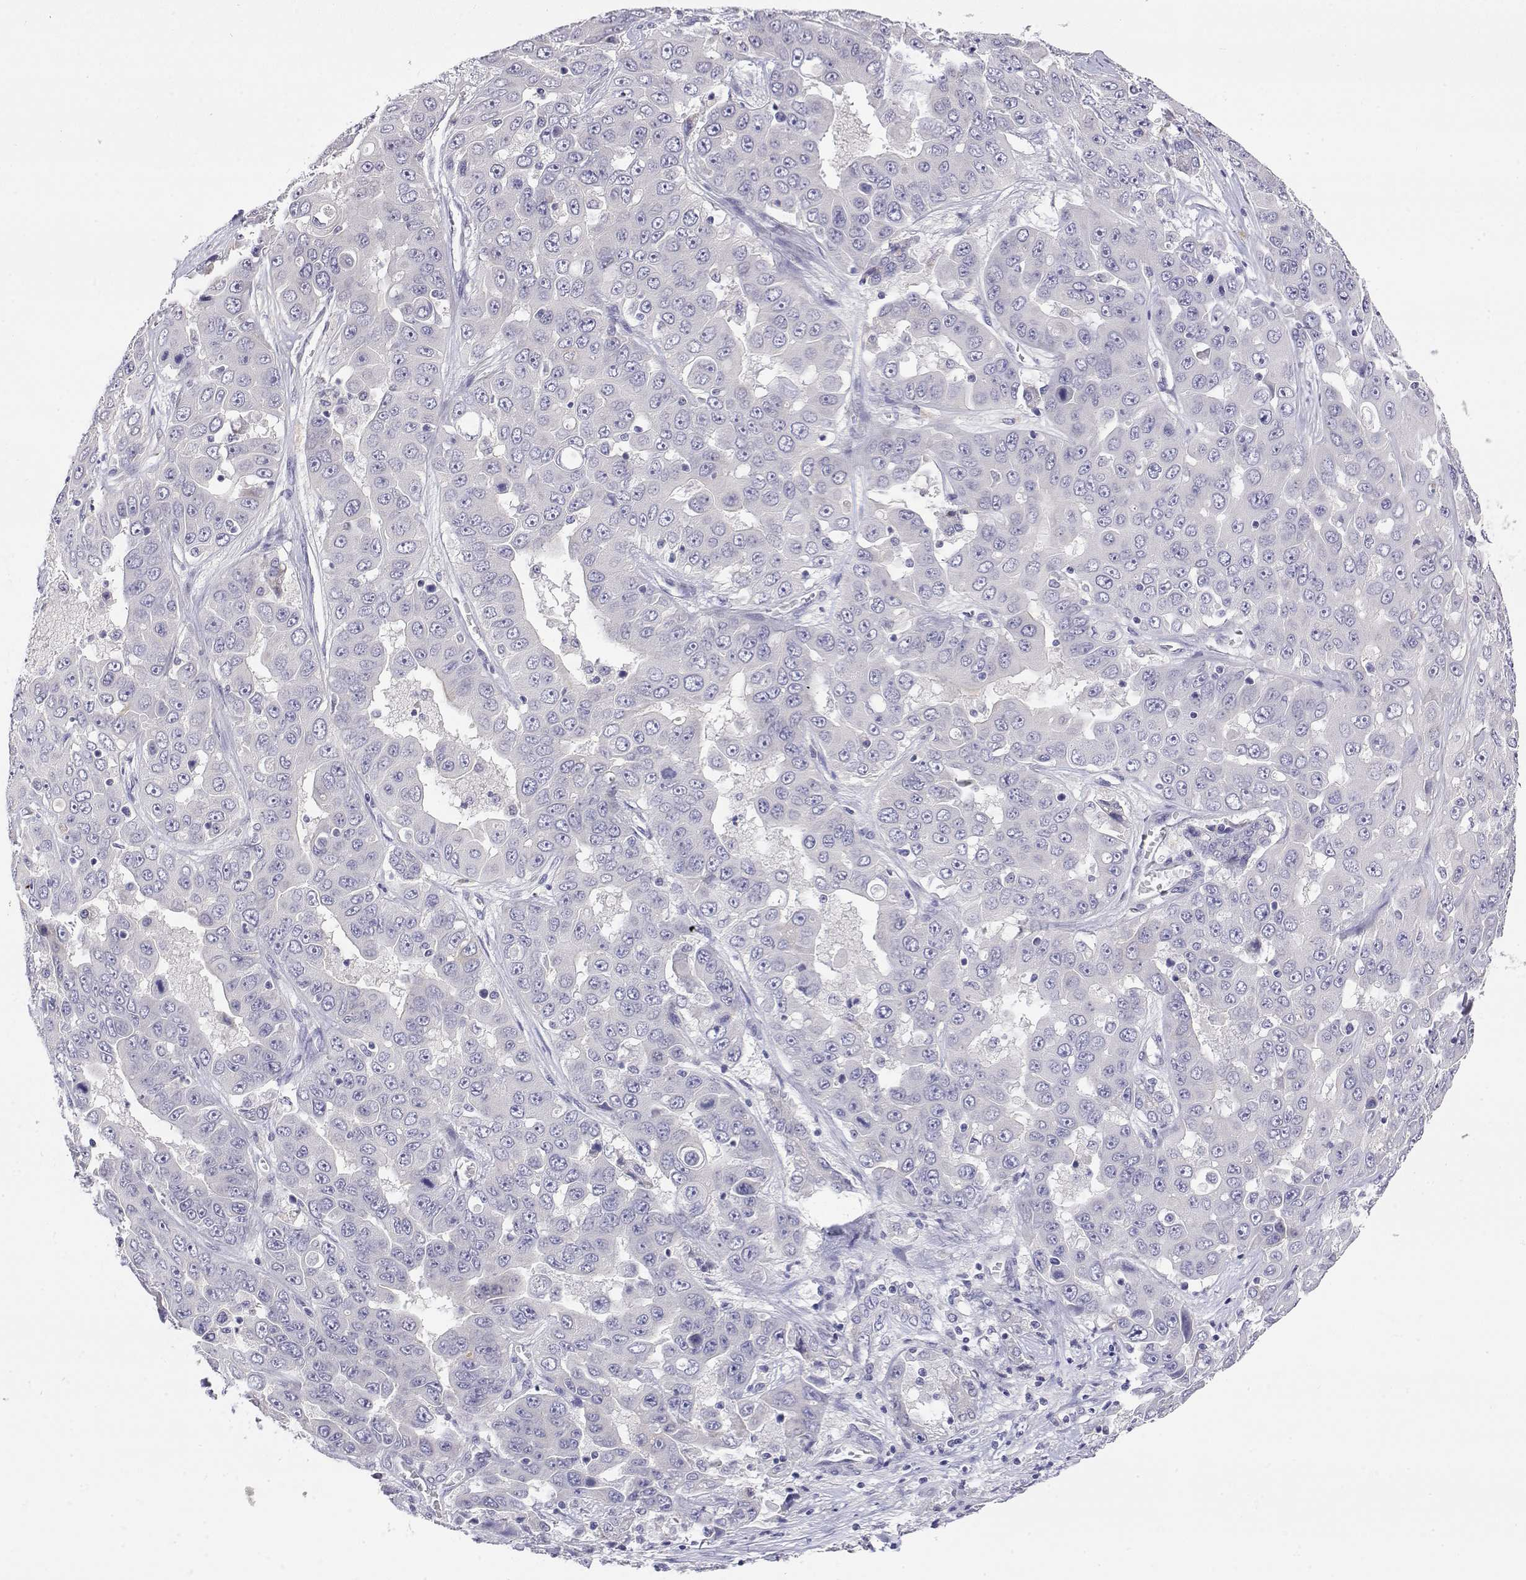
{"staining": {"intensity": "negative", "quantity": "none", "location": "none"}, "tissue": "liver cancer", "cell_type": "Tumor cells", "image_type": "cancer", "snomed": [{"axis": "morphology", "description": "Cholangiocarcinoma"}, {"axis": "topography", "description": "Liver"}], "caption": "The immunohistochemistry (IHC) photomicrograph has no significant expression in tumor cells of liver cancer (cholangiocarcinoma) tissue.", "gene": "LY6D", "patient": {"sex": "female", "age": 52}}